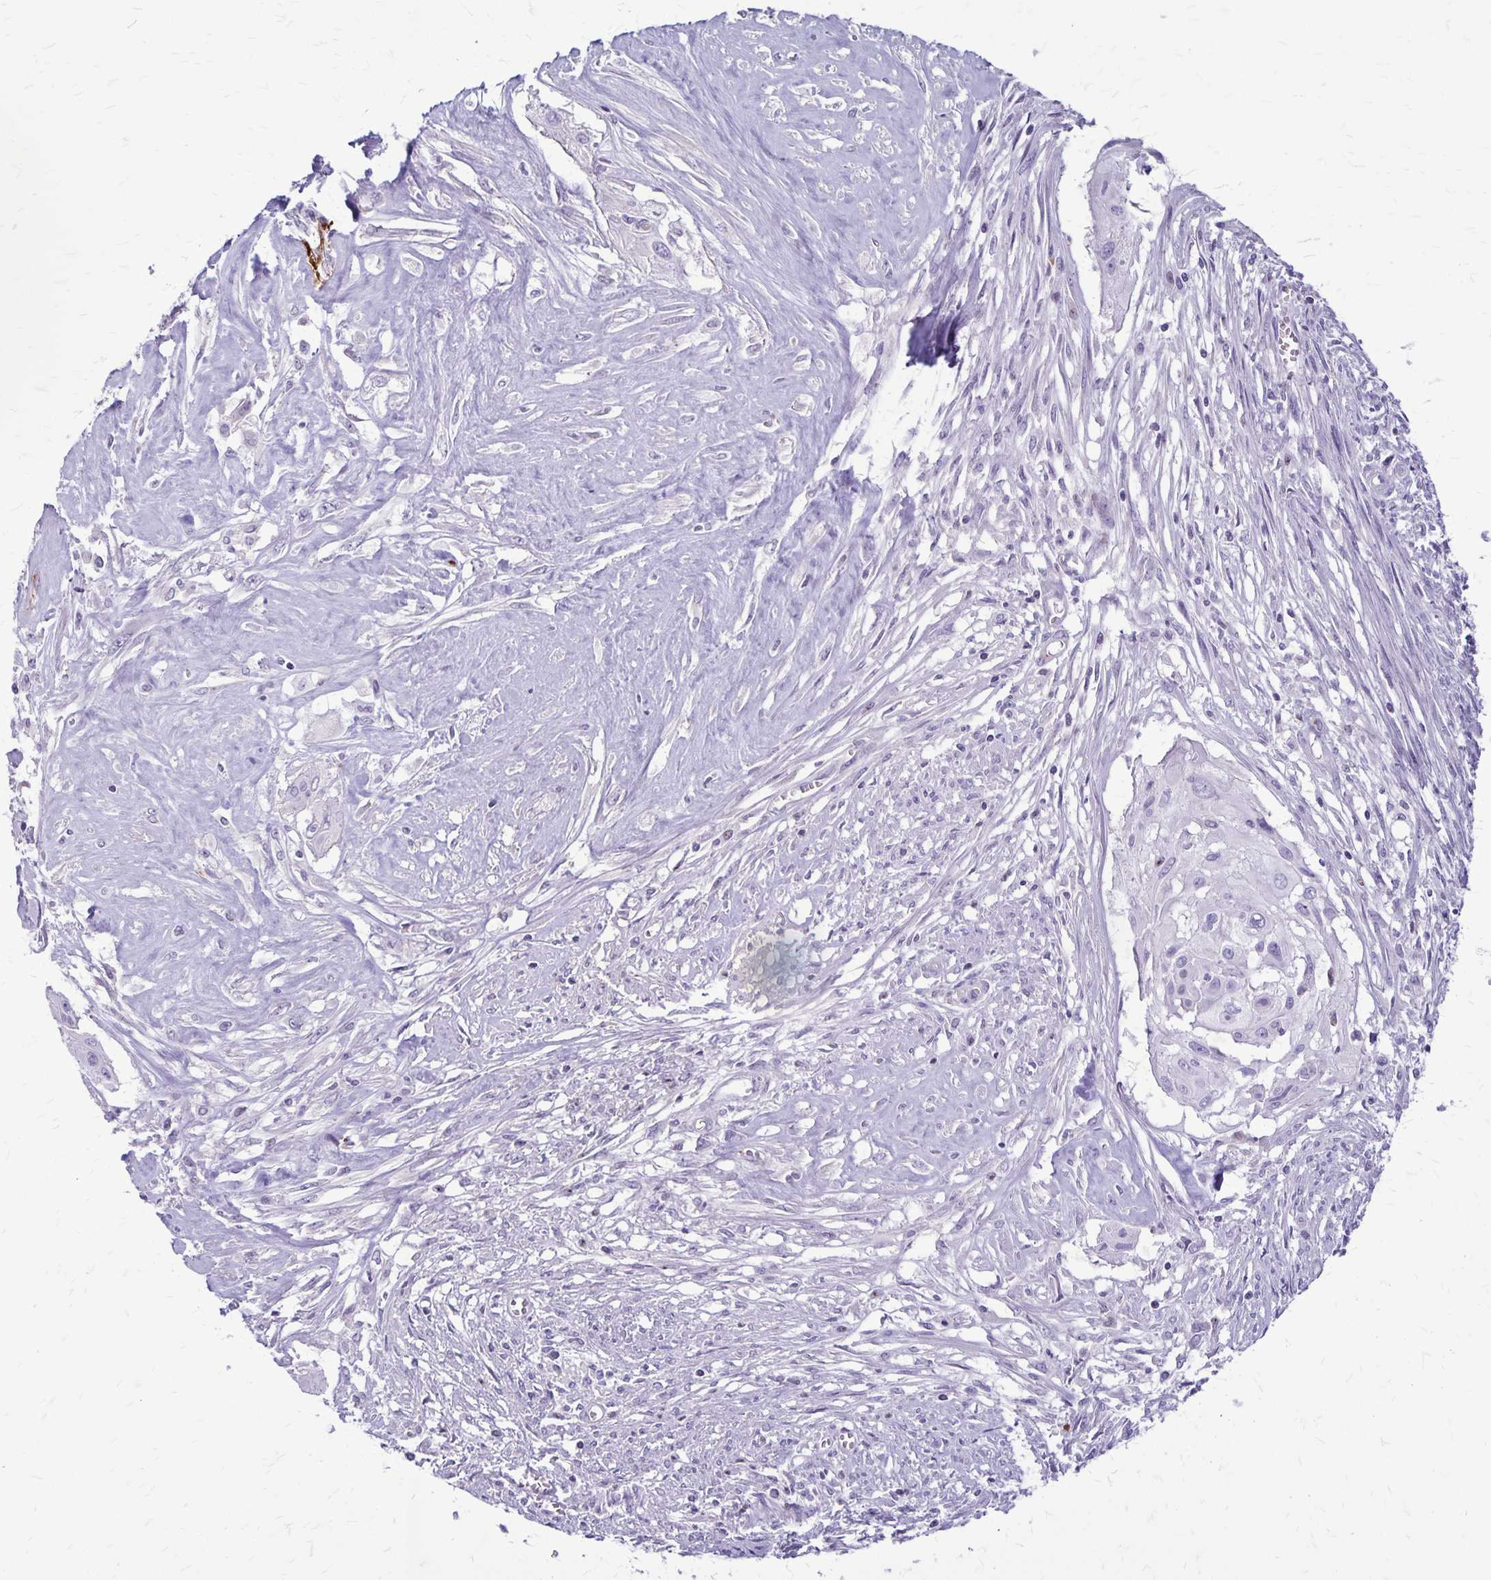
{"staining": {"intensity": "negative", "quantity": "none", "location": "none"}, "tissue": "cervical cancer", "cell_type": "Tumor cells", "image_type": "cancer", "snomed": [{"axis": "morphology", "description": "Squamous cell carcinoma, NOS"}, {"axis": "topography", "description": "Cervix"}], "caption": "This histopathology image is of squamous cell carcinoma (cervical) stained with IHC to label a protein in brown with the nuclei are counter-stained blue. There is no expression in tumor cells.", "gene": "GP9", "patient": {"sex": "female", "age": 49}}